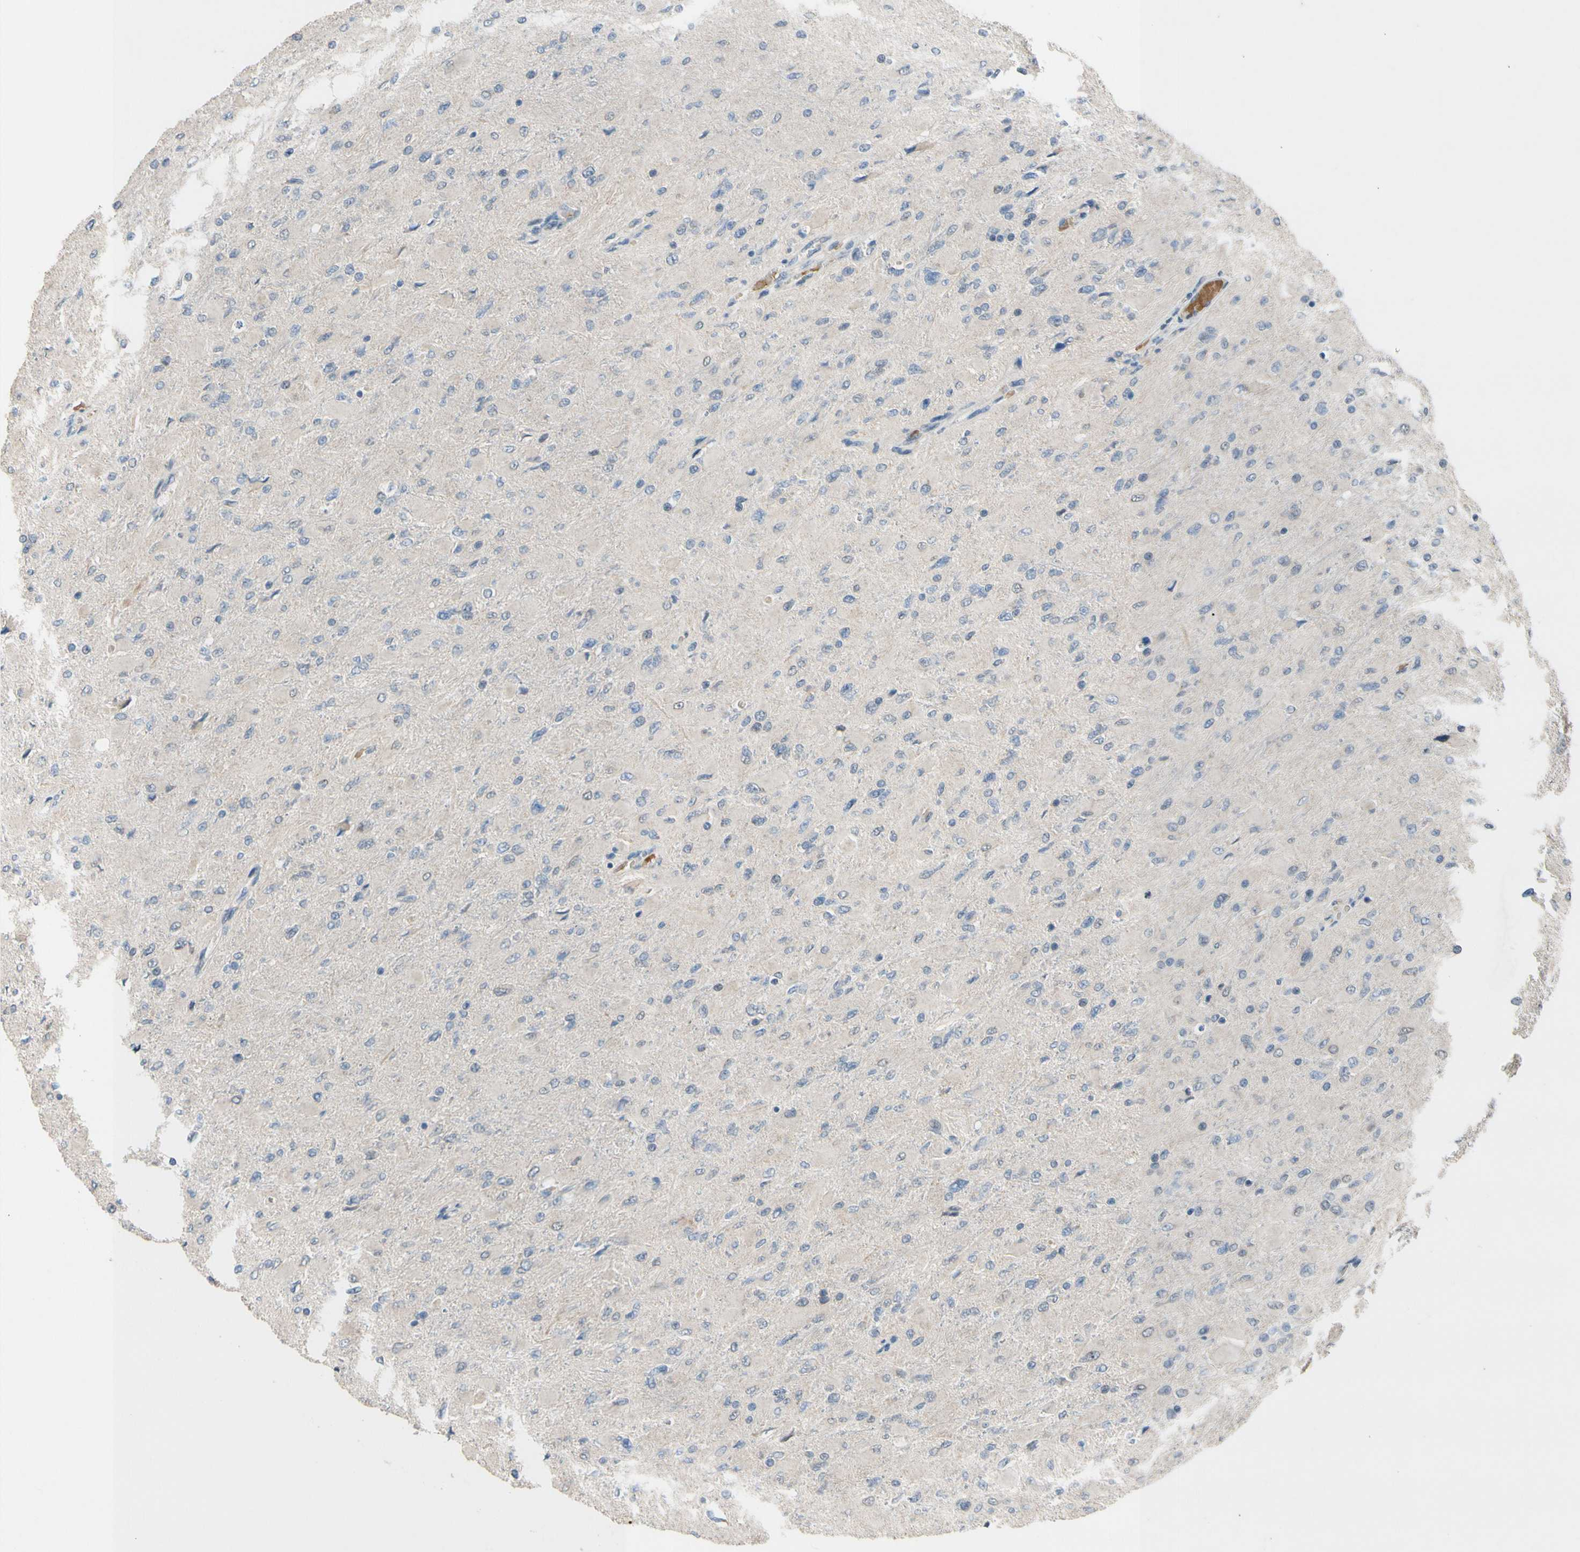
{"staining": {"intensity": "negative", "quantity": "none", "location": "none"}, "tissue": "glioma", "cell_type": "Tumor cells", "image_type": "cancer", "snomed": [{"axis": "morphology", "description": "Glioma, malignant, High grade"}, {"axis": "topography", "description": "Cerebral cortex"}], "caption": "Immunohistochemical staining of human high-grade glioma (malignant) shows no significant expression in tumor cells.", "gene": "ZNF184", "patient": {"sex": "female", "age": 36}}